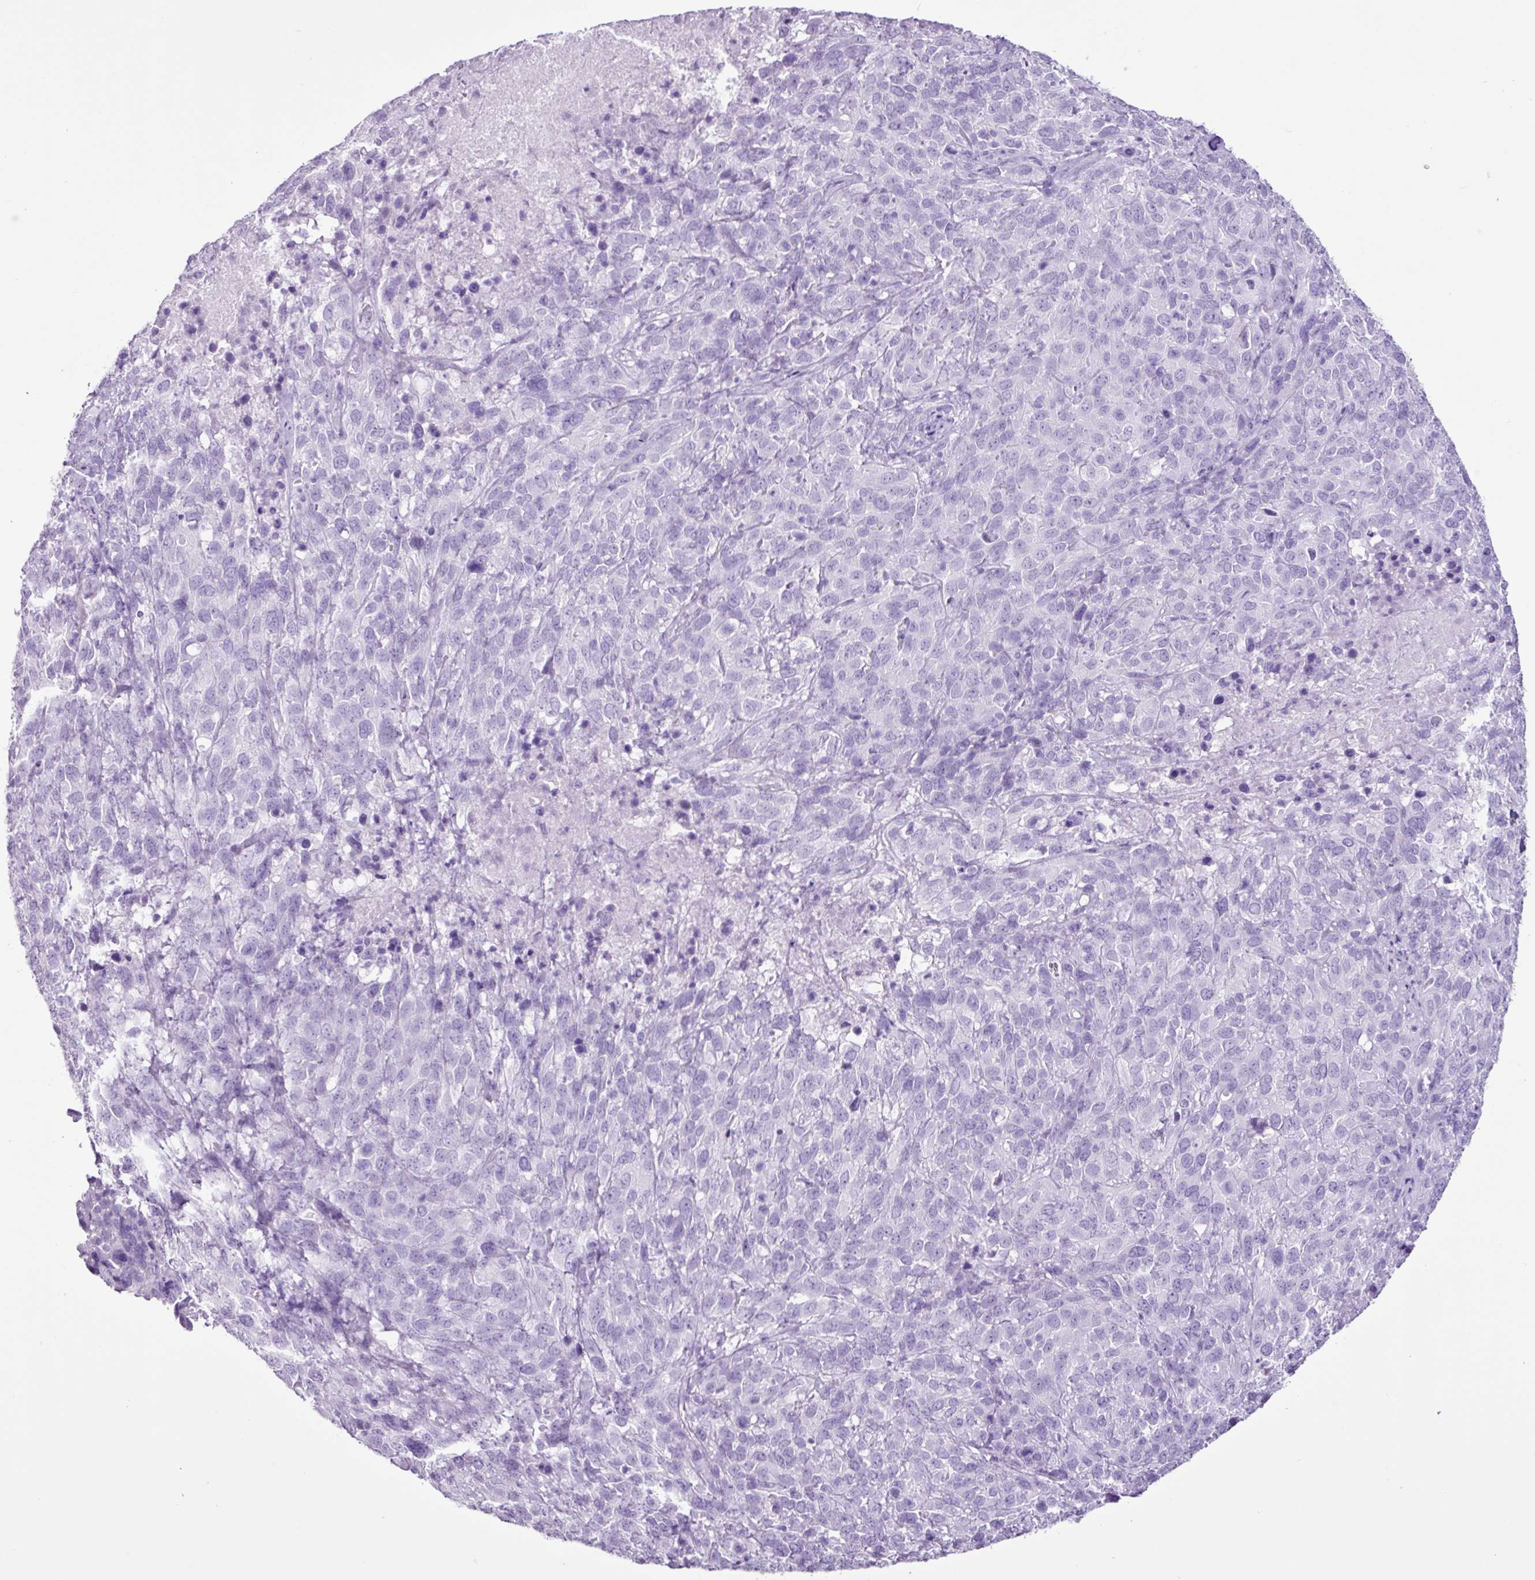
{"staining": {"intensity": "negative", "quantity": "none", "location": "none"}, "tissue": "cervical cancer", "cell_type": "Tumor cells", "image_type": "cancer", "snomed": [{"axis": "morphology", "description": "Squamous cell carcinoma, NOS"}, {"axis": "topography", "description": "Cervix"}], "caption": "The IHC micrograph has no significant positivity in tumor cells of cervical squamous cell carcinoma tissue. The staining was performed using DAB (3,3'-diaminobenzidine) to visualize the protein expression in brown, while the nuclei were stained in blue with hematoxylin (Magnification: 20x).", "gene": "PGR", "patient": {"sex": "female", "age": 51}}